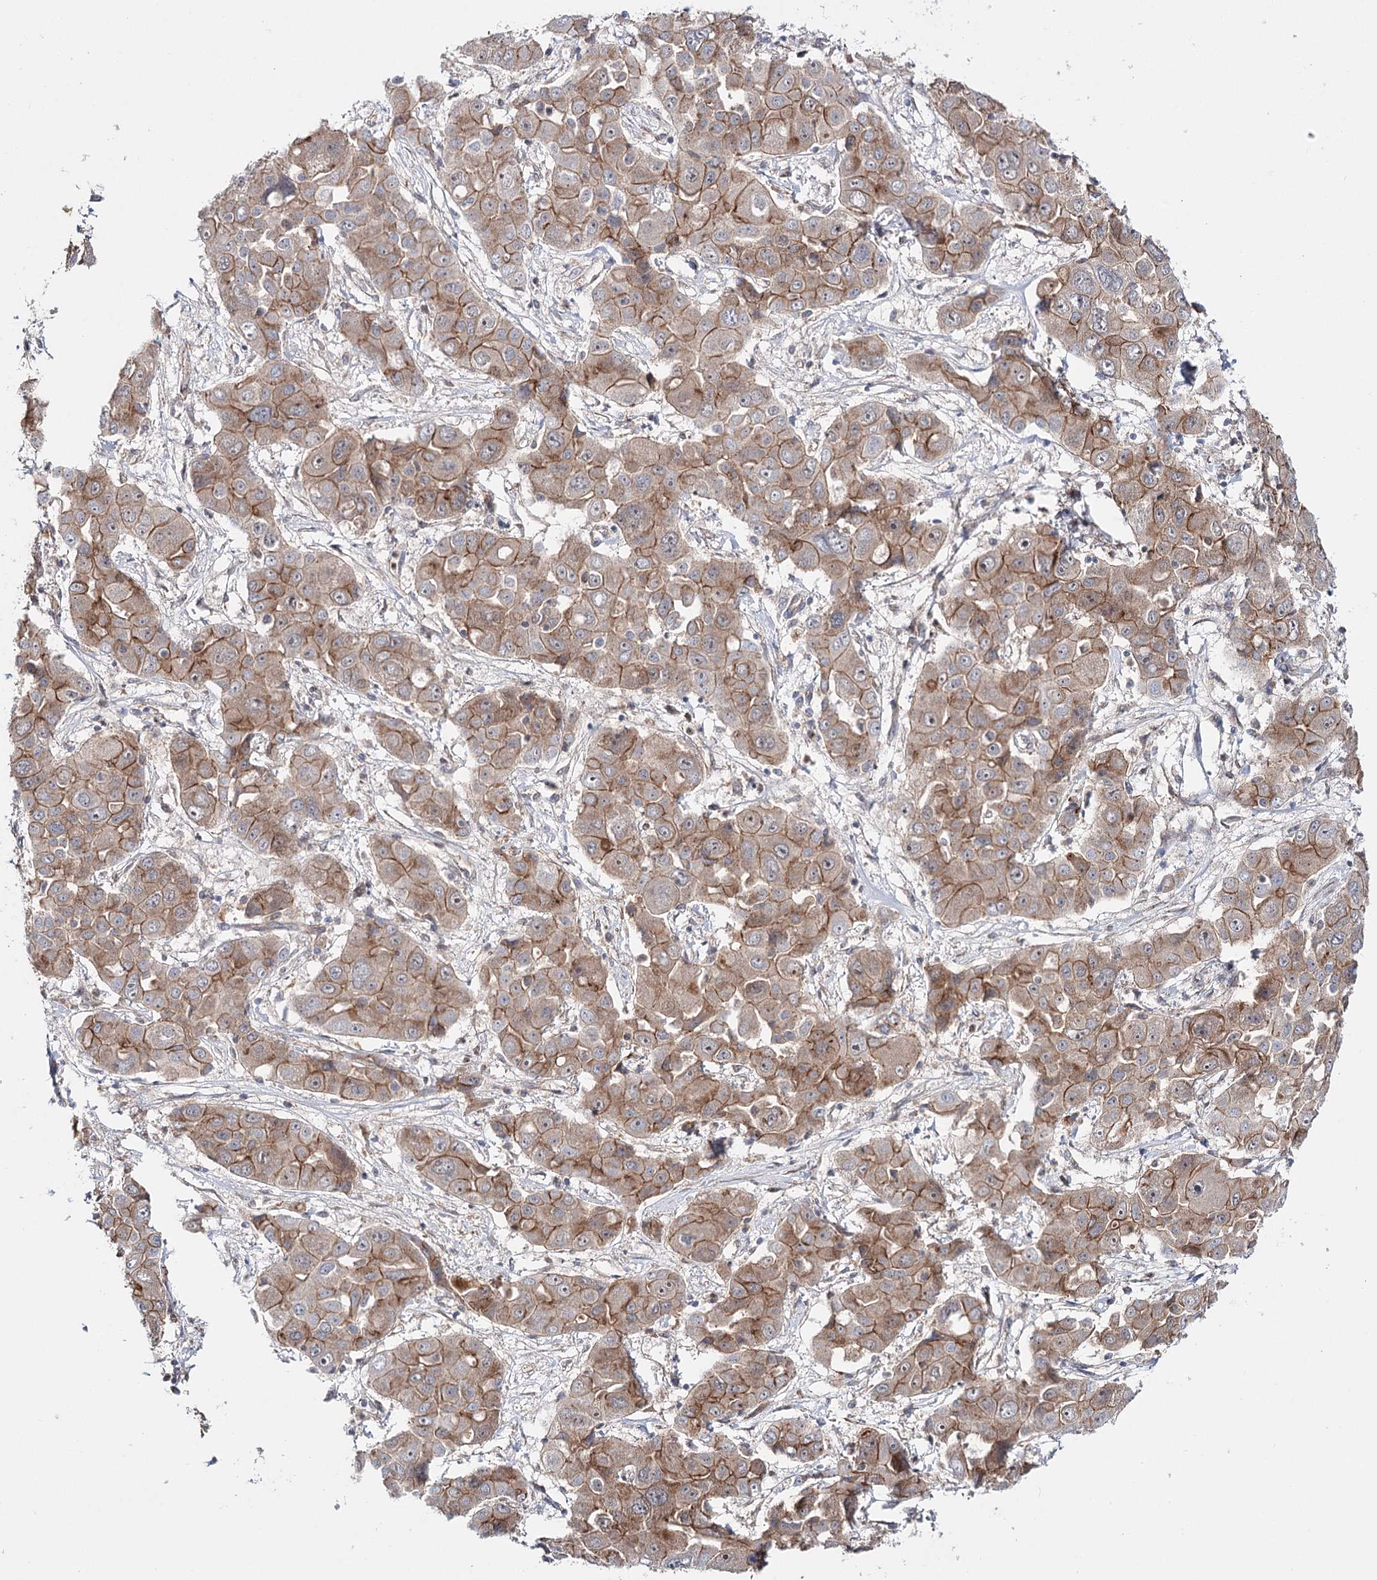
{"staining": {"intensity": "moderate", "quantity": ">75%", "location": "cytoplasmic/membranous"}, "tissue": "liver cancer", "cell_type": "Tumor cells", "image_type": "cancer", "snomed": [{"axis": "morphology", "description": "Cholangiocarcinoma"}, {"axis": "topography", "description": "Liver"}], "caption": "Immunohistochemical staining of liver cancer shows moderate cytoplasmic/membranous protein expression in approximately >75% of tumor cells. (IHC, brightfield microscopy, high magnification).", "gene": "PKP4", "patient": {"sex": "male", "age": 67}}